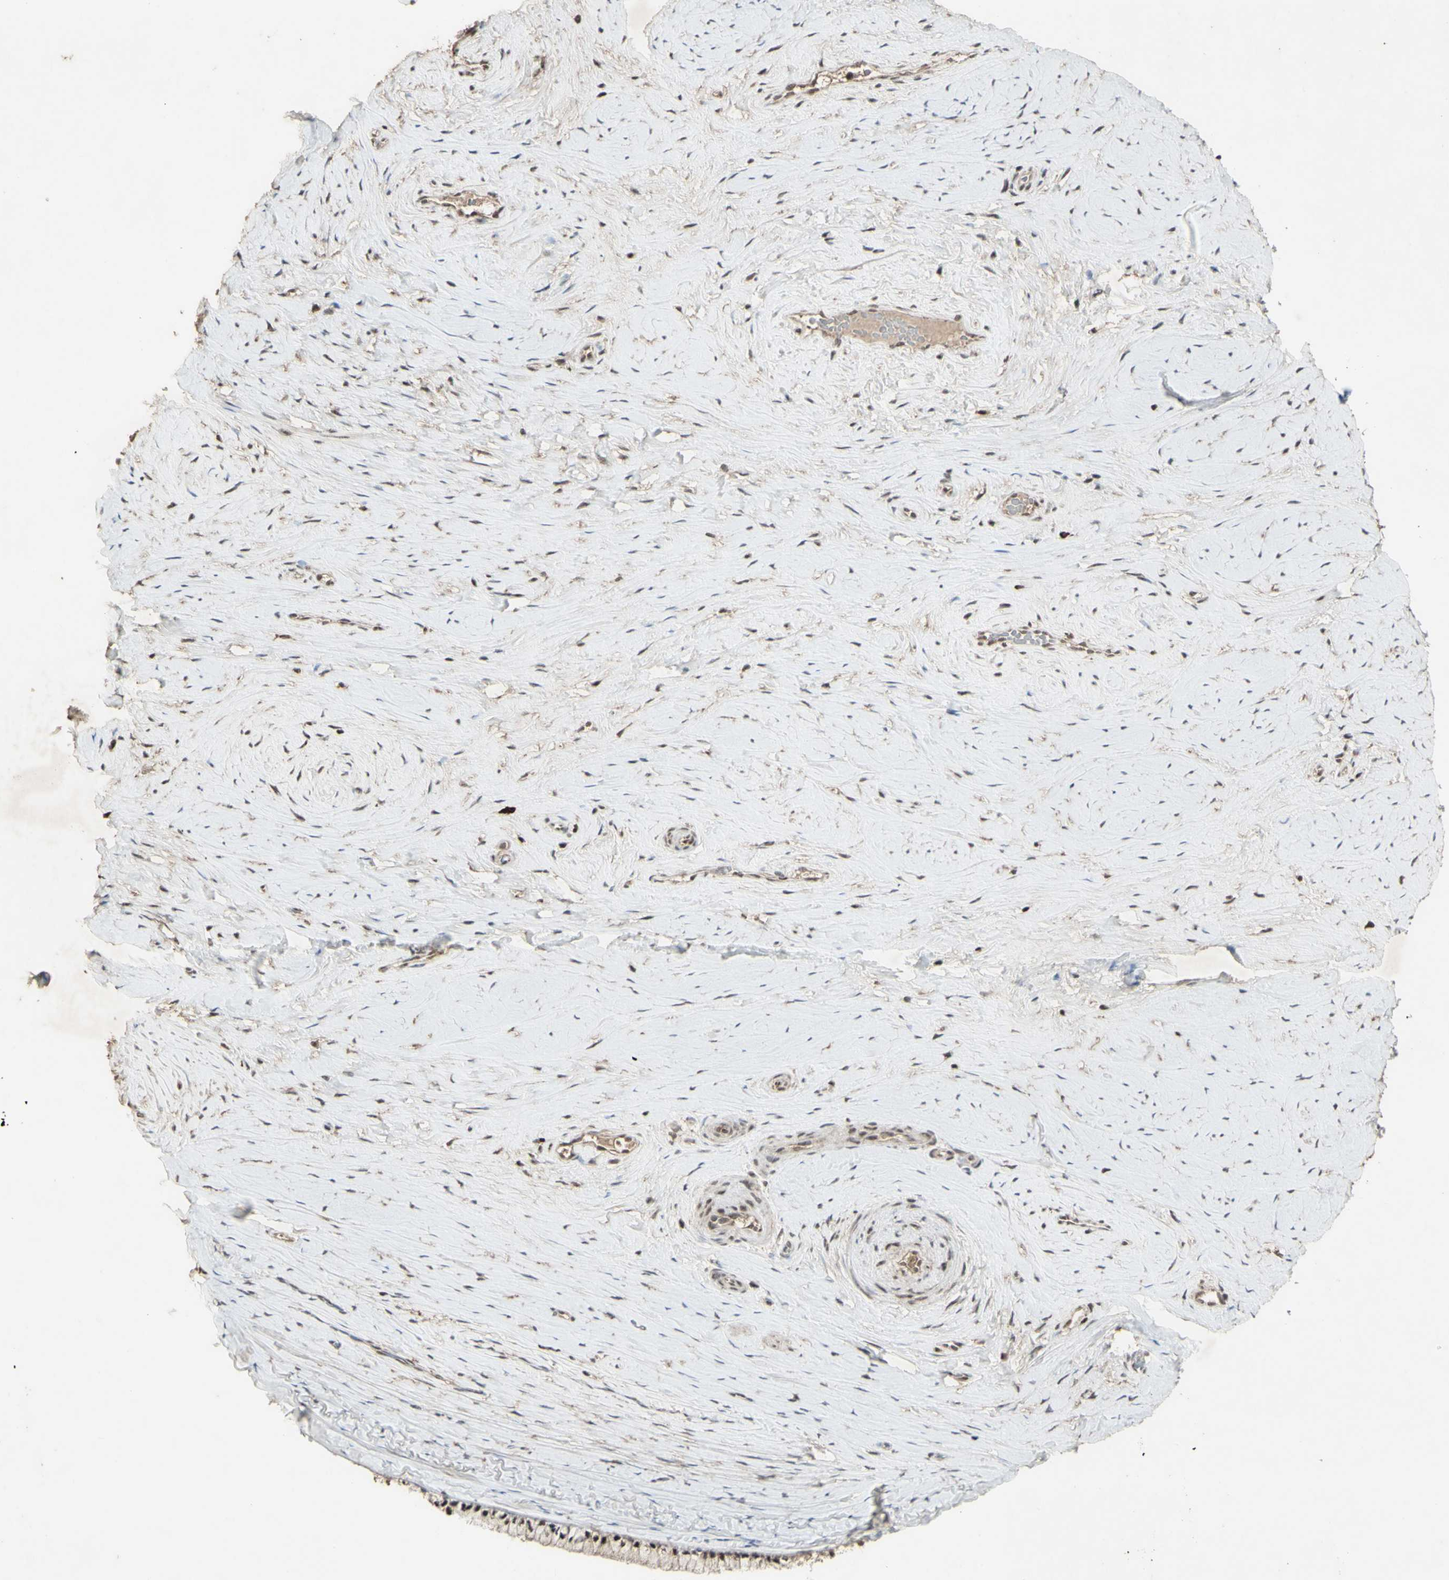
{"staining": {"intensity": "moderate", "quantity": ">75%", "location": "nuclear"}, "tissue": "cervix", "cell_type": "Glandular cells", "image_type": "normal", "snomed": [{"axis": "morphology", "description": "Normal tissue, NOS"}, {"axis": "topography", "description": "Cervix"}], "caption": "Glandular cells demonstrate medium levels of moderate nuclear expression in approximately >75% of cells in unremarkable human cervix.", "gene": "CCNT1", "patient": {"sex": "female", "age": 39}}